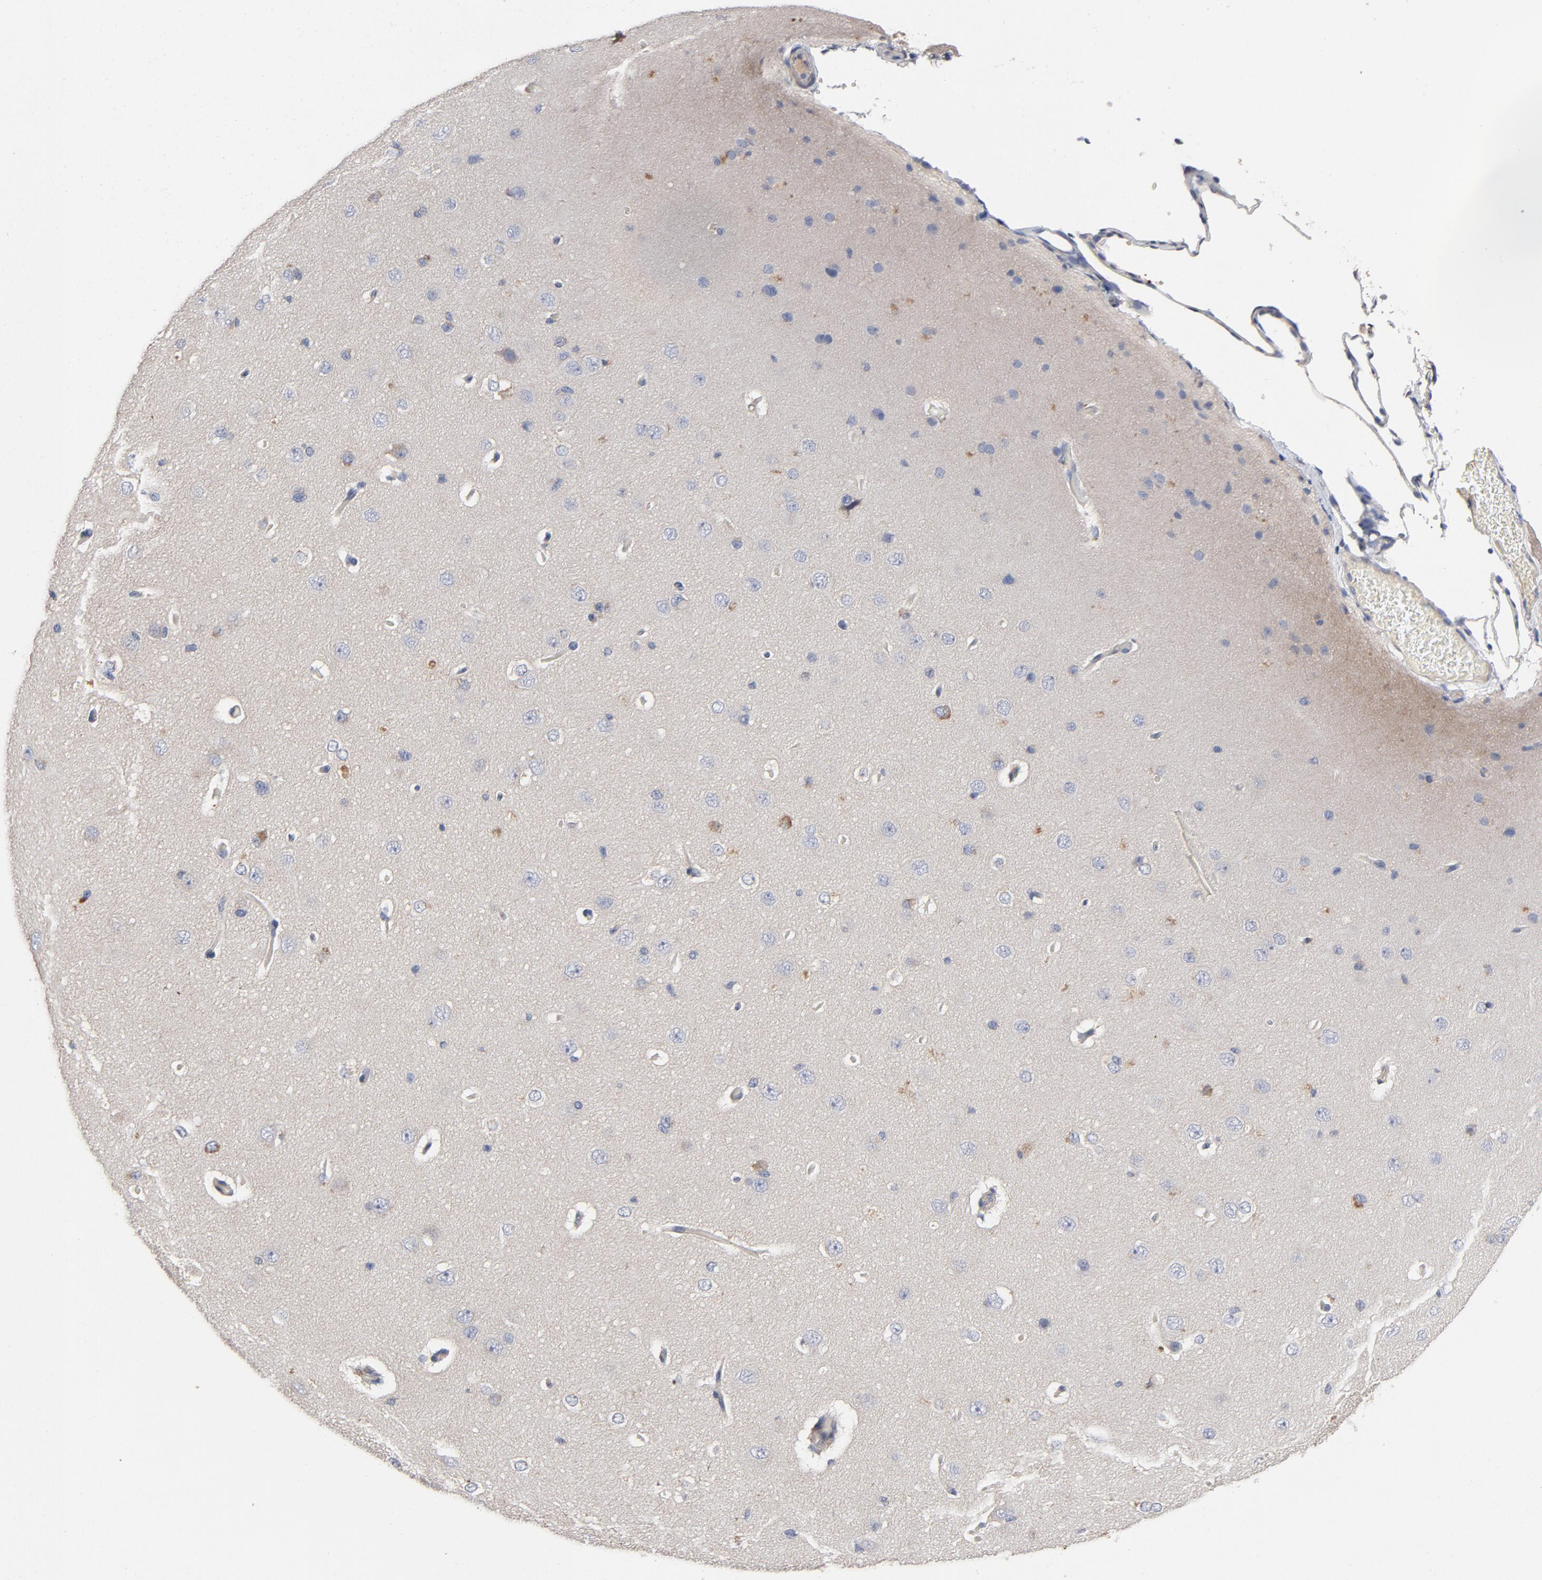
{"staining": {"intensity": "negative", "quantity": "none", "location": "none"}, "tissue": "cerebral cortex", "cell_type": "Endothelial cells", "image_type": "normal", "snomed": [{"axis": "morphology", "description": "Normal tissue, NOS"}, {"axis": "topography", "description": "Cerebral cortex"}], "caption": "A micrograph of cerebral cortex stained for a protein exhibits no brown staining in endothelial cells.", "gene": "CCDC134", "patient": {"sex": "female", "age": 45}}